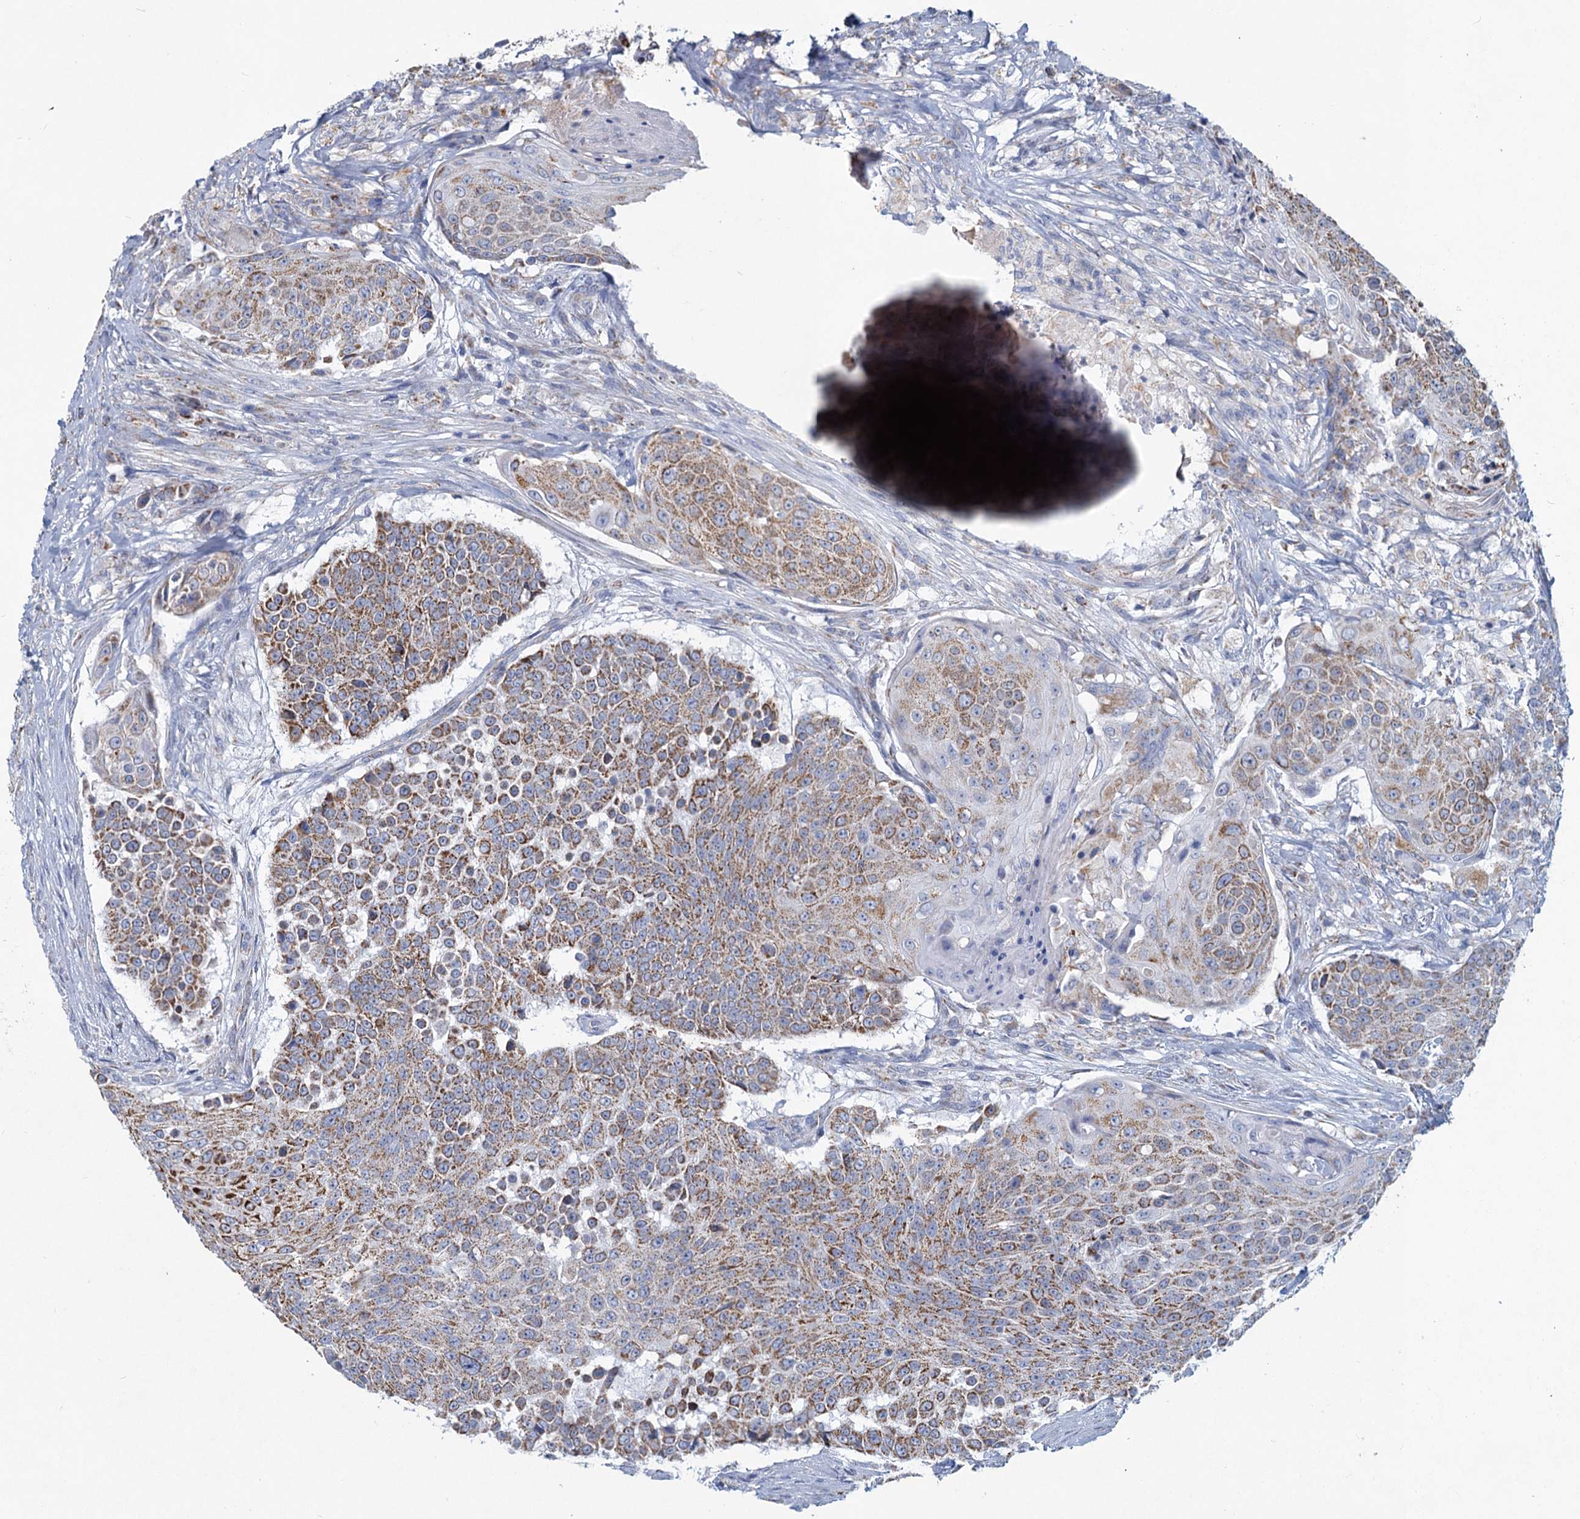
{"staining": {"intensity": "moderate", "quantity": ">75%", "location": "cytoplasmic/membranous"}, "tissue": "urothelial cancer", "cell_type": "Tumor cells", "image_type": "cancer", "snomed": [{"axis": "morphology", "description": "Urothelial carcinoma, High grade"}, {"axis": "topography", "description": "Urinary bladder"}], "caption": "A photomicrograph of human urothelial cancer stained for a protein exhibits moderate cytoplasmic/membranous brown staining in tumor cells.", "gene": "NDUFC2", "patient": {"sex": "female", "age": 63}}